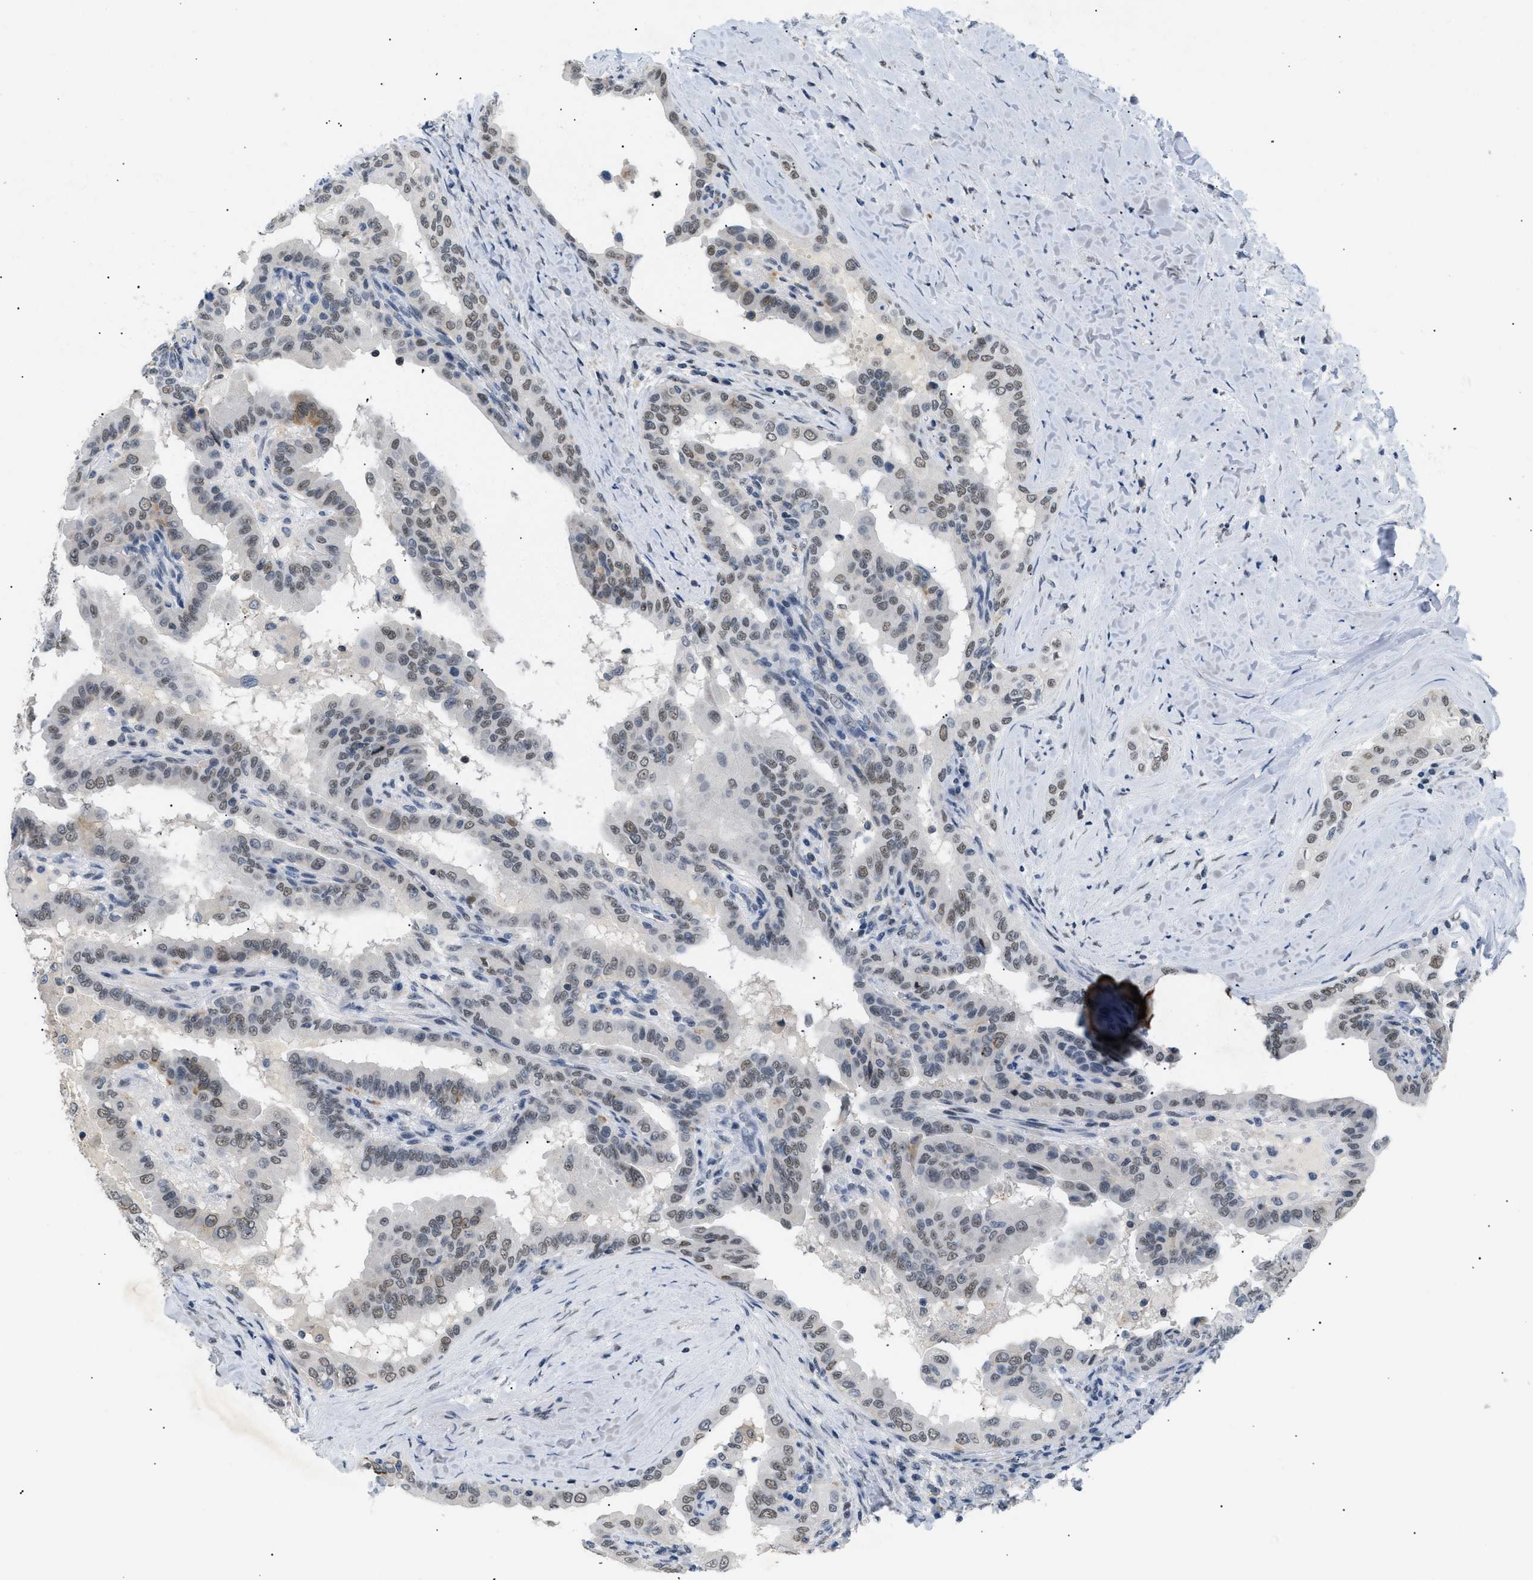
{"staining": {"intensity": "moderate", "quantity": "25%-75%", "location": "nuclear"}, "tissue": "thyroid cancer", "cell_type": "Tumor cells", "image_type": "cancer", "snomed": [{"axis": "morphology", "description": "Papillary adenocarcinoma, NOS"}, {"axis": "topography", "description": "Thyroid gland"}], "caption": "Tumor cells demonstrate medium levels of moderate nuclear staining in about 25%-75% of cells in human thyroid papillary adenocarcinoma.", "gene": "KCNC3", "patient": {"sex": "male", "age": 33}}